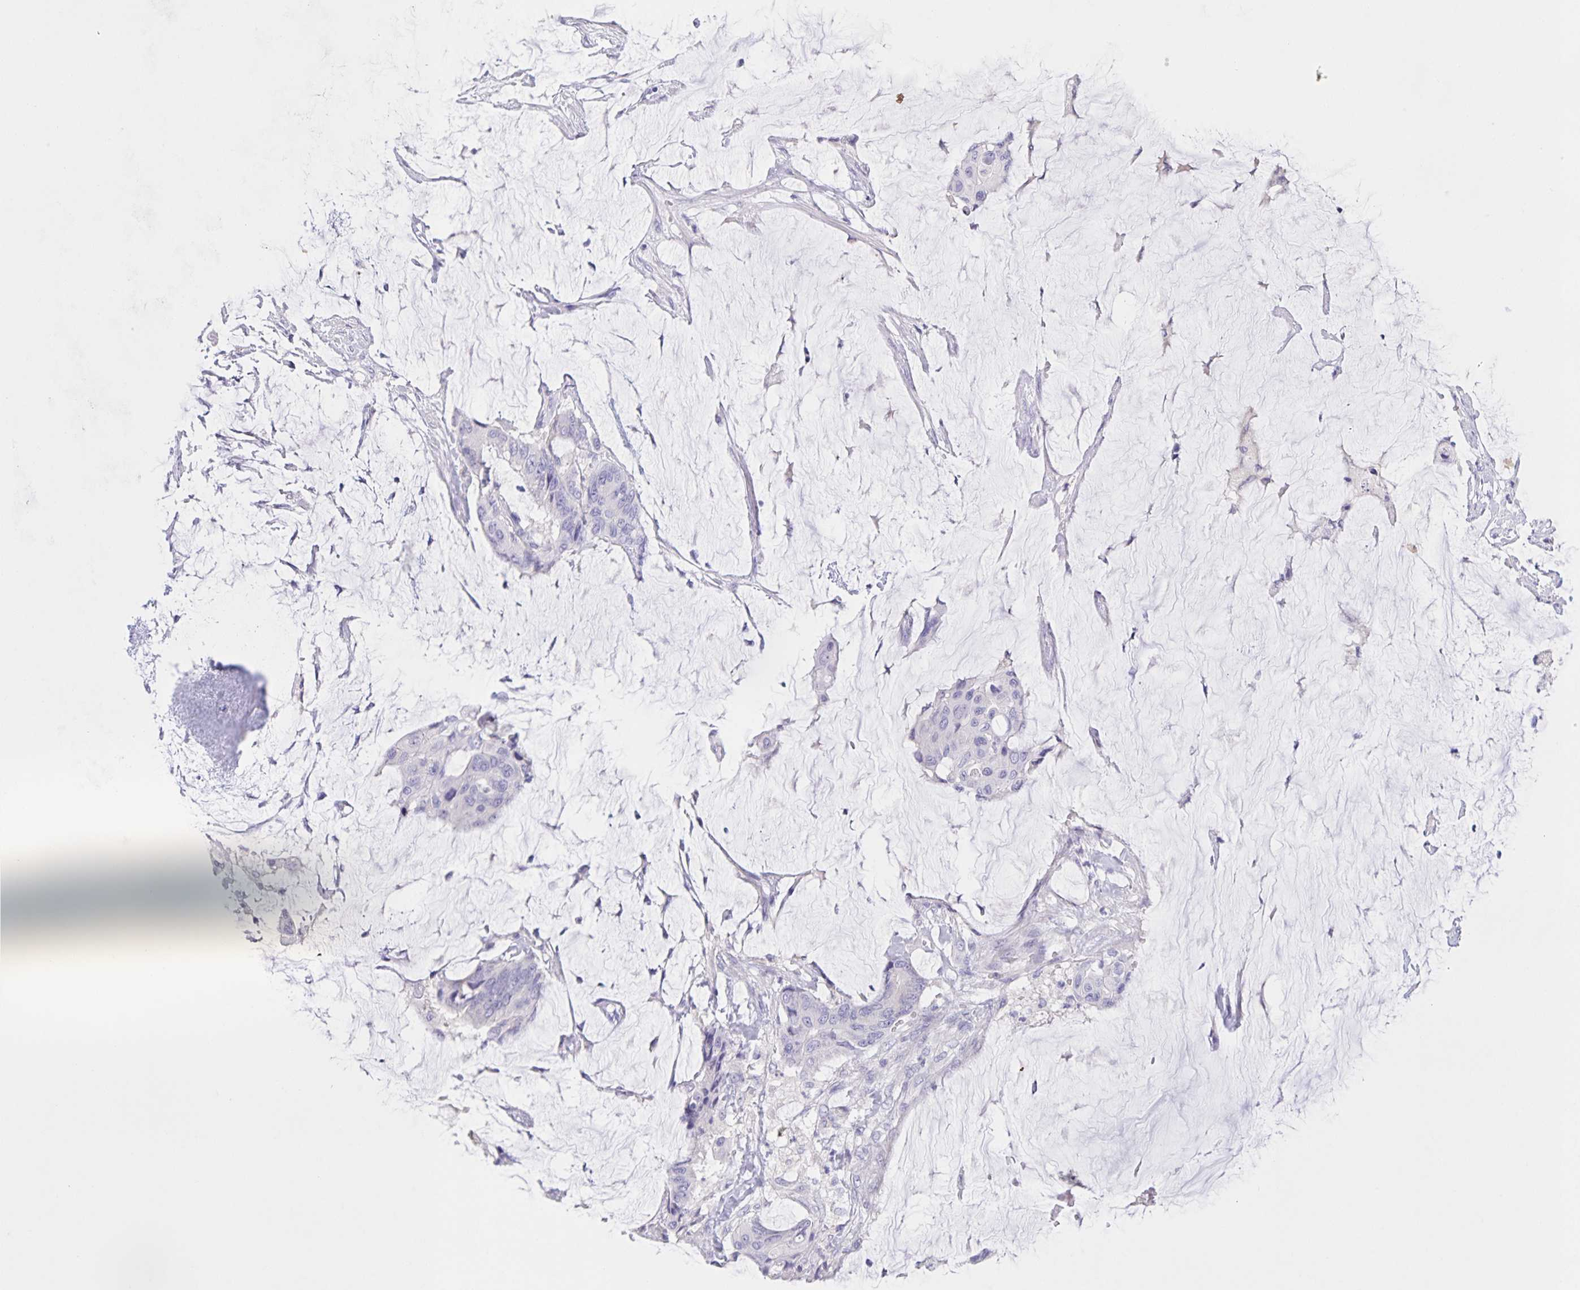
{"staining": {"intensity": "negative", "quantity": "none", "location": "none"}, "tissue": "colorectal cancer", "cell_type": "Tumor cells", "image_type": "cancer", "snomed": [{"axis": "morphology", "description": "Adenocarcinoma, NOS"}, {"axis": "topography", "description": "Rectum"}], "caption": "The image reveals no staining of tumor cells in colorectal cancer (adenocarcinoma).", "gene": "DMGDH", "patient": {"sex": "female", "age": 59}}